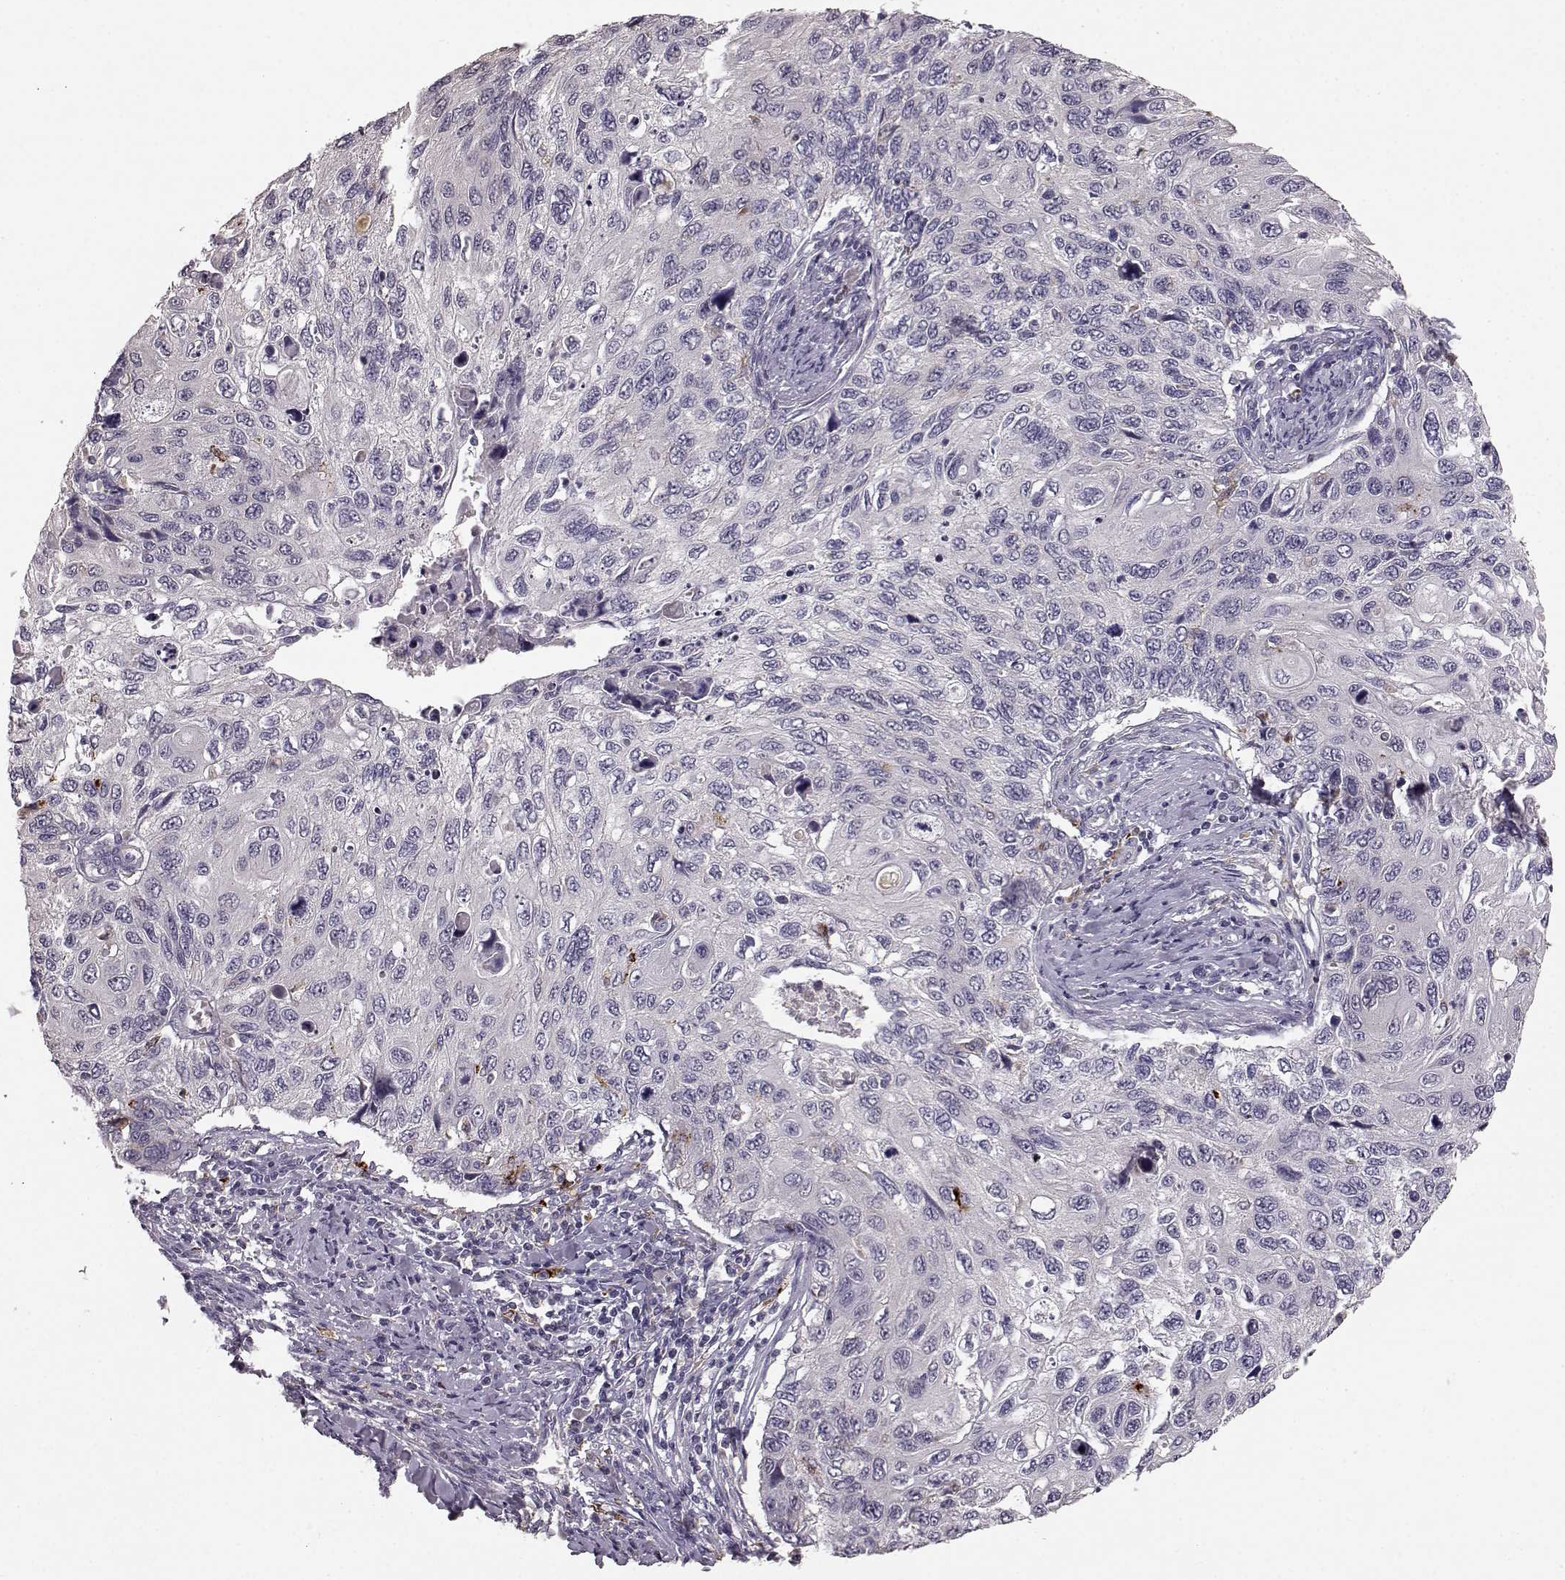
{"staining": {"intensity": "negative", "quantity": "none", "location": "none"}, "tissue": "cervical cancer", "cell_type": "Tumor cells", "image_type": "cancer", "snomed": [{"axis": "morphology", "description": "Squamous cell carcinoma, NOS"}, {"axis": "topography", "description": "Cervix"}], "caption": "The photomicrograph exhibits no significant expression in tumor cells of cervical cancer (squamous cell carcinoma).", "gene": "CCNF", "patient": {"sex": "female", "age": 70}}